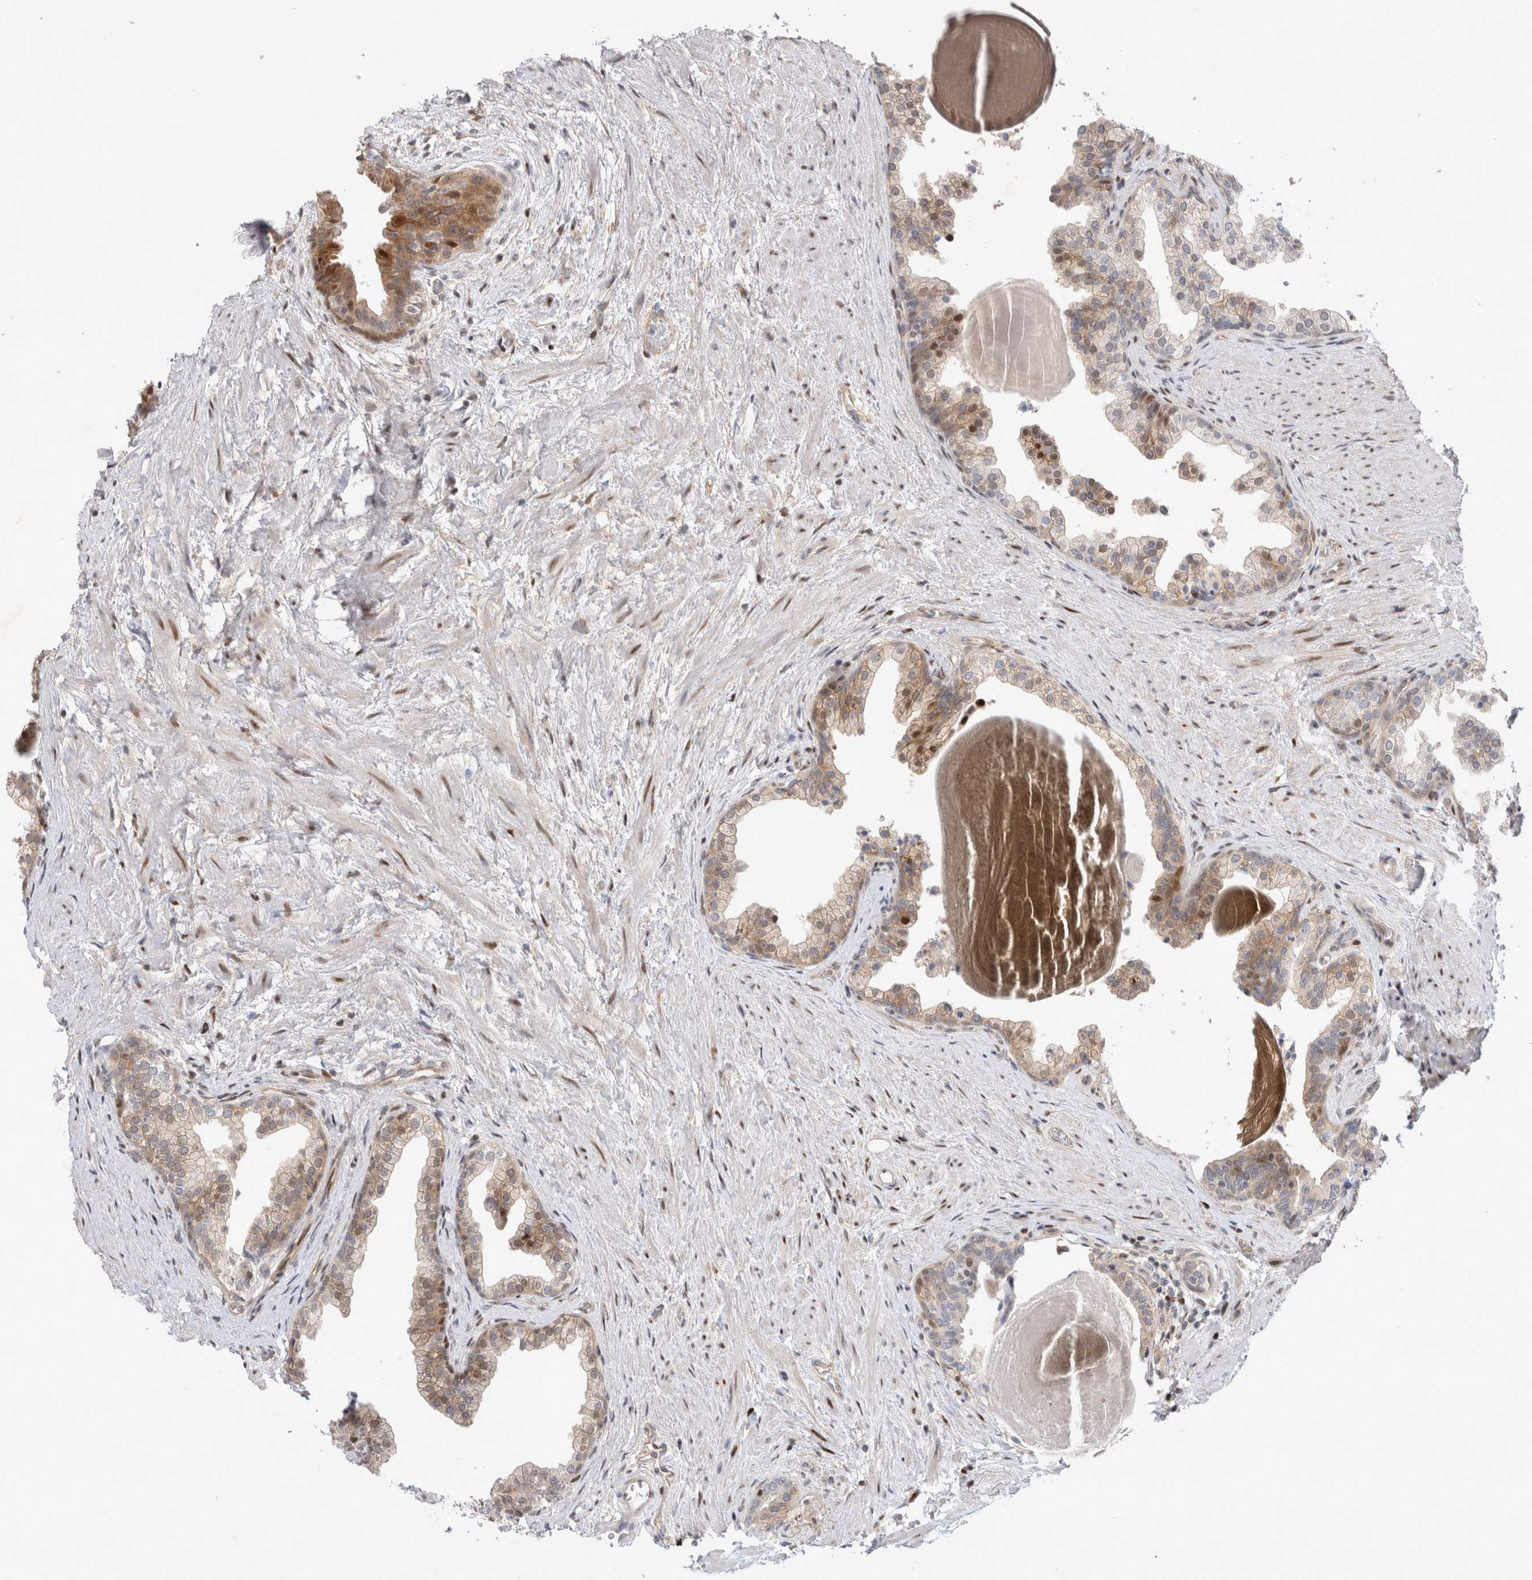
{"staining": {"intensity": "weak", "quantity": ">75%", "location": "cytoplasmic/membranous,nuclear"}, "tissue": "prostate", "cell_type": "Glandular cells", "image_type": "normal", "snomed": [{"axis": "morphology", "description": "Normal tissue, NOS"}, {"axis": "topography", "description": "Prostate"}], "caption": "Prostate stained for a protein (brown) displays weak cytoplasmic/membranous,nuclear positive positivity in approximately >75% of glandular cells.", "gene": "TCF4", "patient": {"sex": "male", "age": 48}}